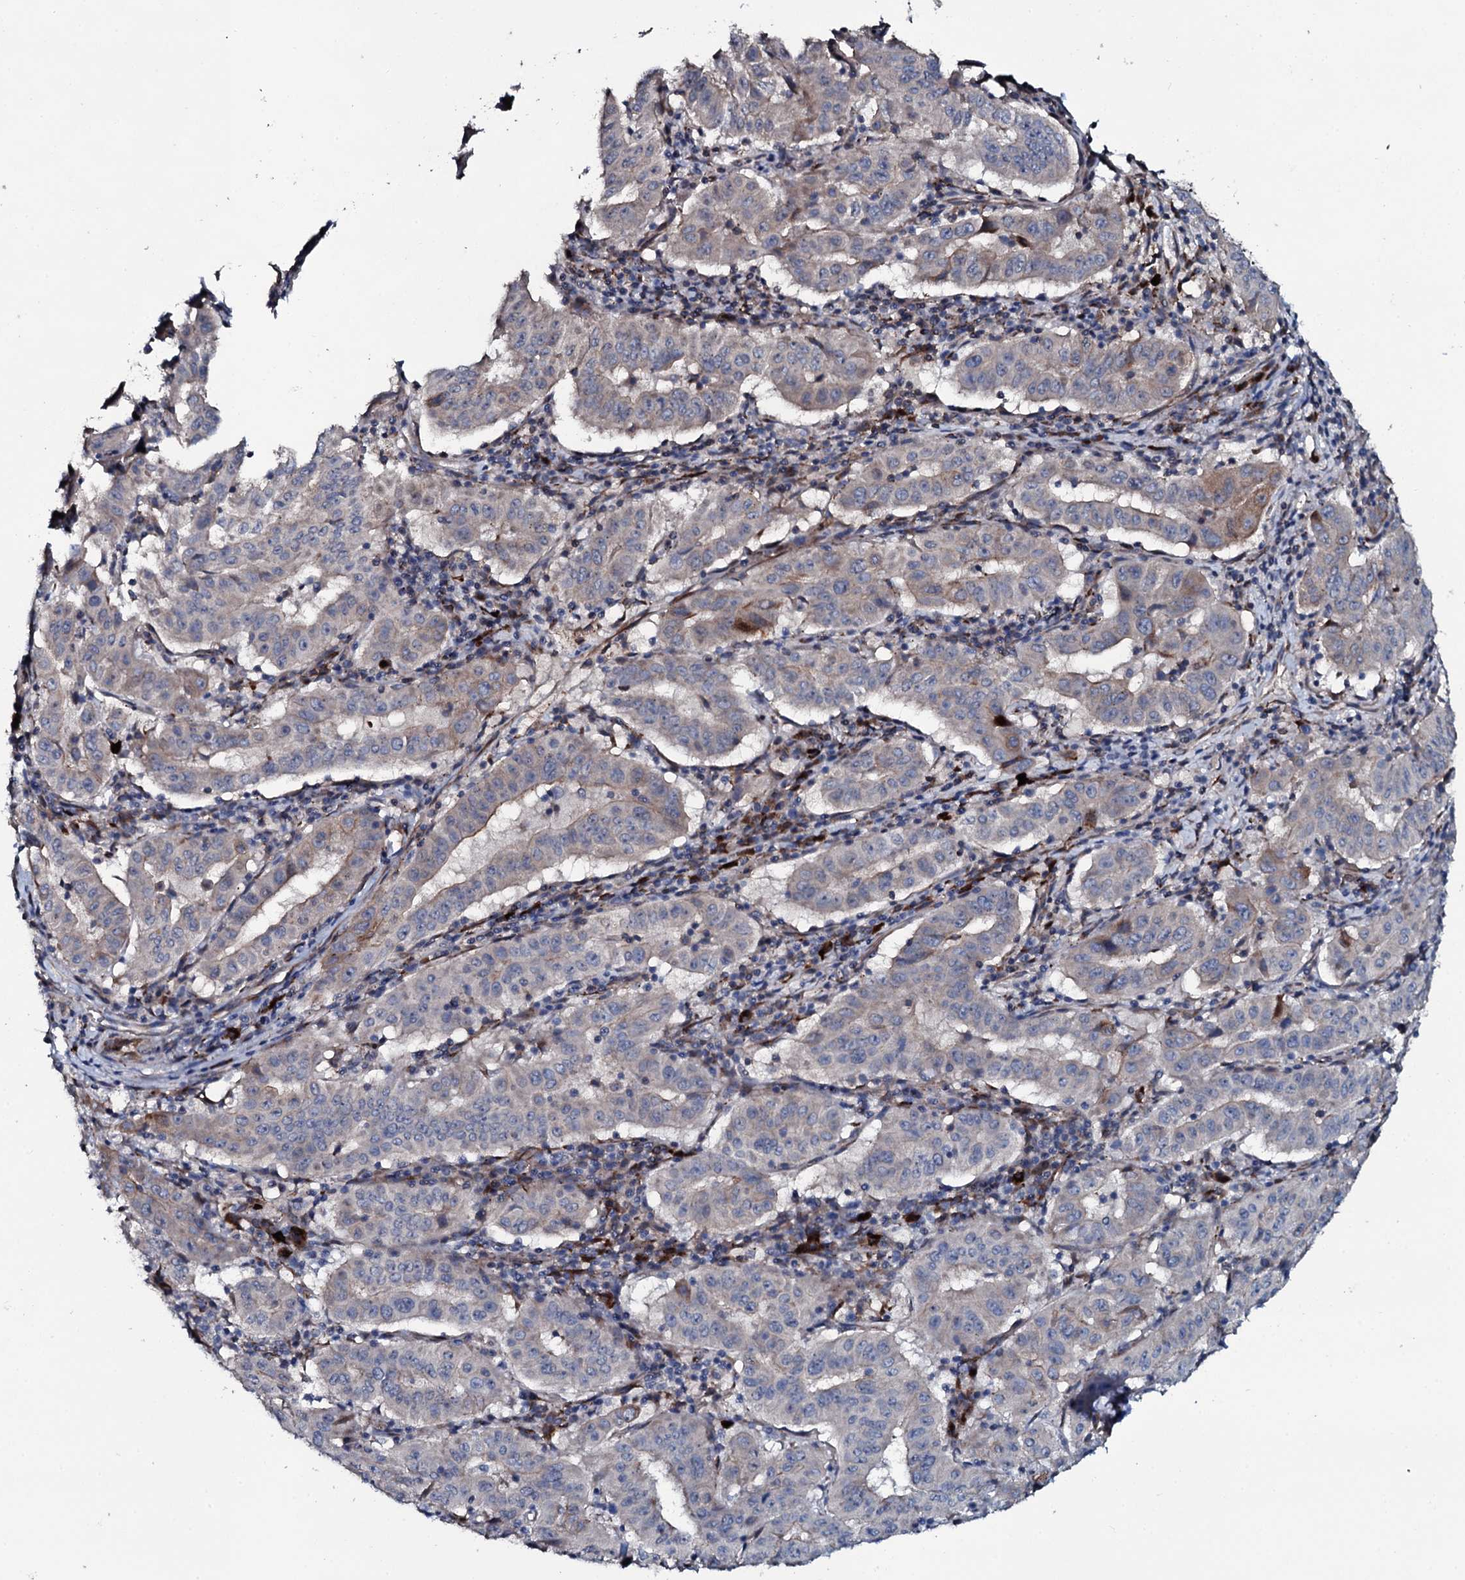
{"staining": {"intensity": "weak", "quantity": "<25%", "location": "cytoplasmic/membranous"}, "tissue": "pancreatic cancer", "cell_type": "Tumor cells", "image_type": "cancer", "snomed": [{"axis": "morphology", "description": "Adenocarcinoma, NOS"}, {"axis": "topography", "description": "Pancreas"}], "caption": "An image of human pancreatic cancer (adenocarcinoma) is negative for staining in tumor cells. Nuclei are stained in blue.", "gene": "IL12B", "patient": {"sex": "male", "age": 63}}